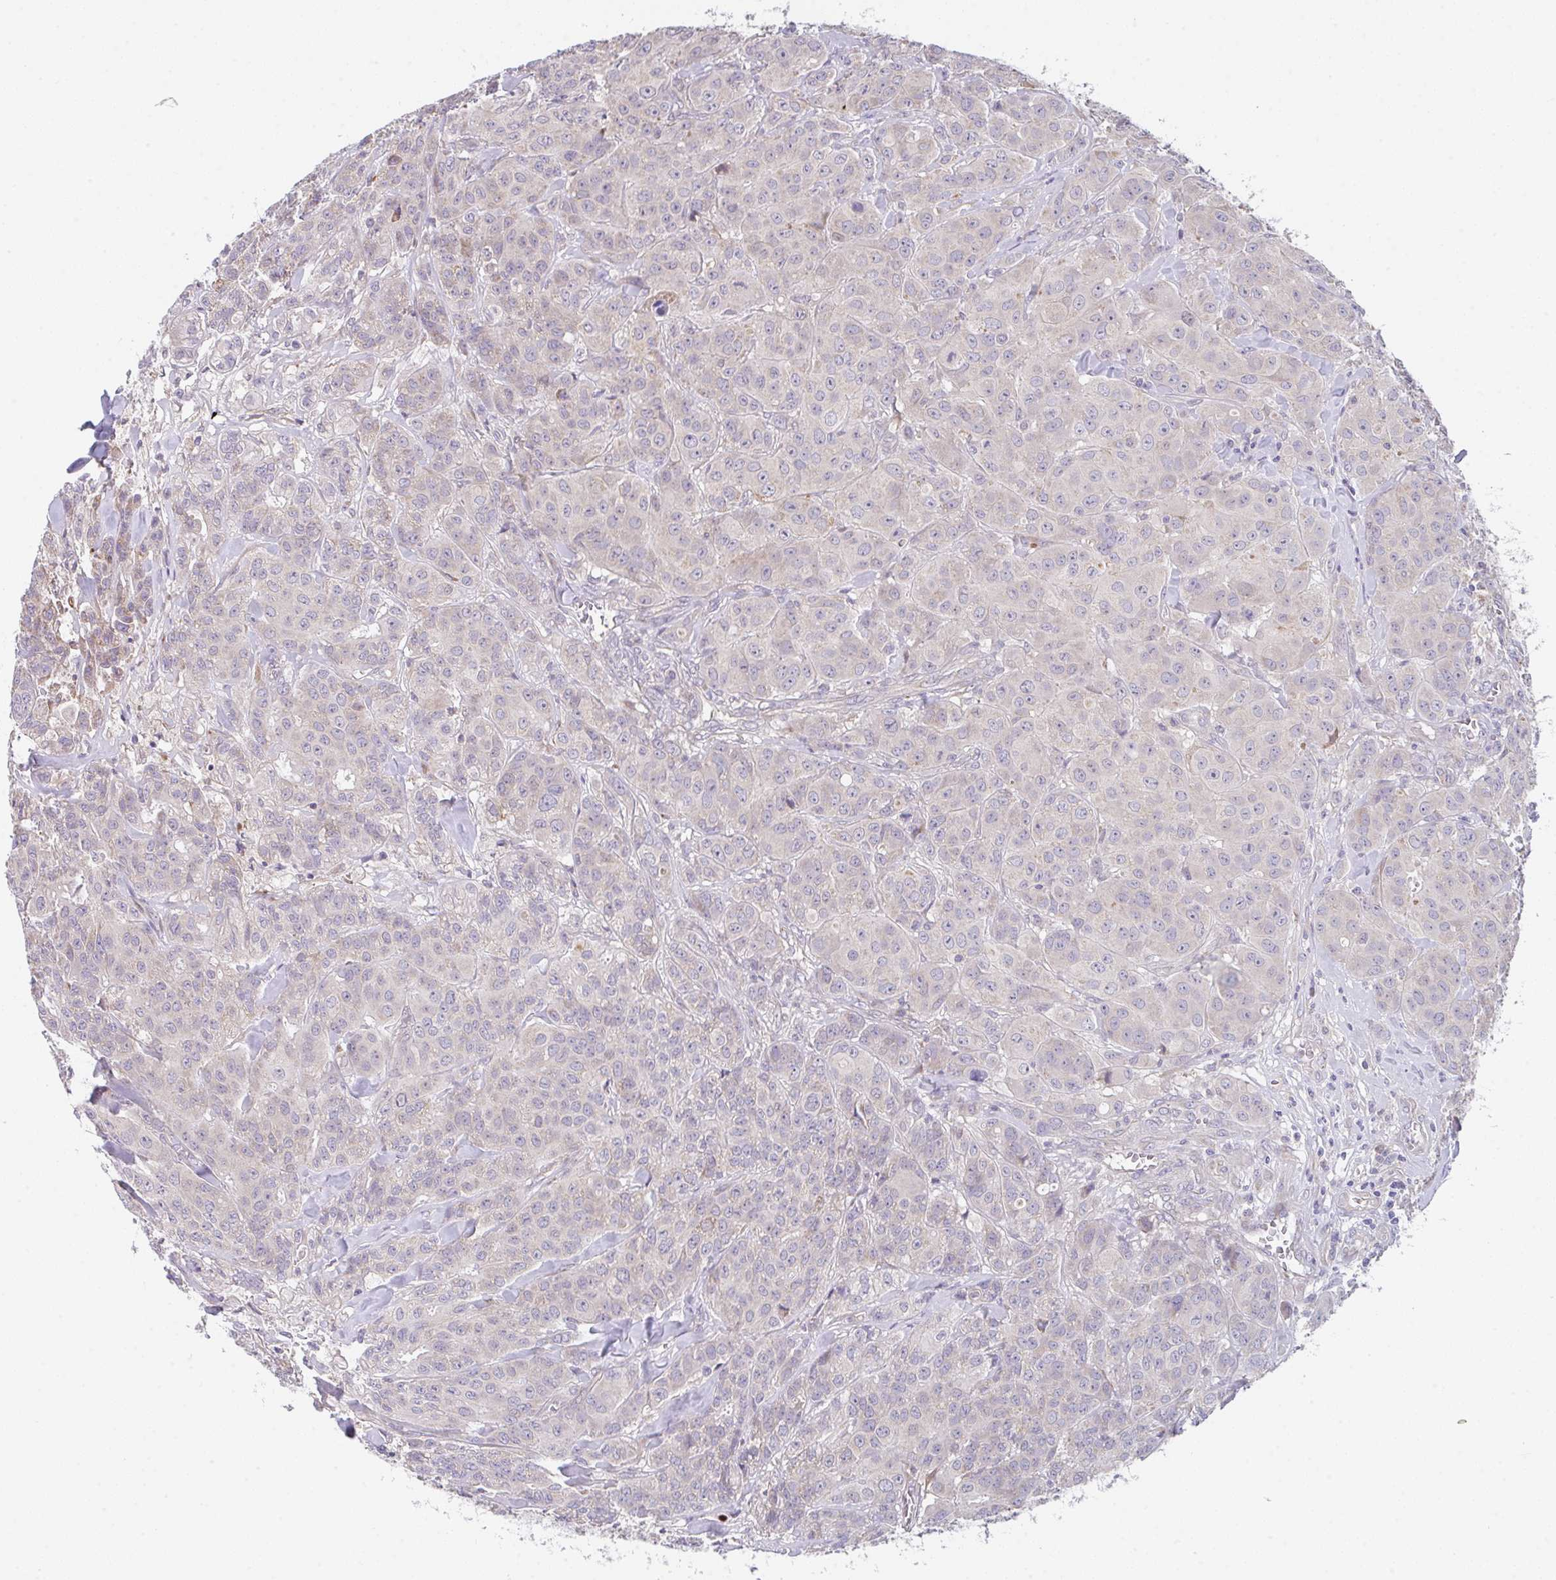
{"staining": {"intensity": "negative", "quantity": "none", "location": "none"}, "tissue": "breast cancer", "cell_type": "Tumor cells", "image_type": "cancer", "snomed": [{"axis": "morphology", "description": "Normal tissue, NOS"}, {"axis": "morphology", "description": "Duct carcinoma"}, {"axis": "topography", "description": "Breast"}], "caption": "An immunohistochemistry histopathology image of invasive ductal carcinoma (breast) is shown. There is no staining in tumor cells of invasive ductal carcinoma (breast).", "gene": "TSPAN31", "patient": {"sex": "female", "age": 43}}